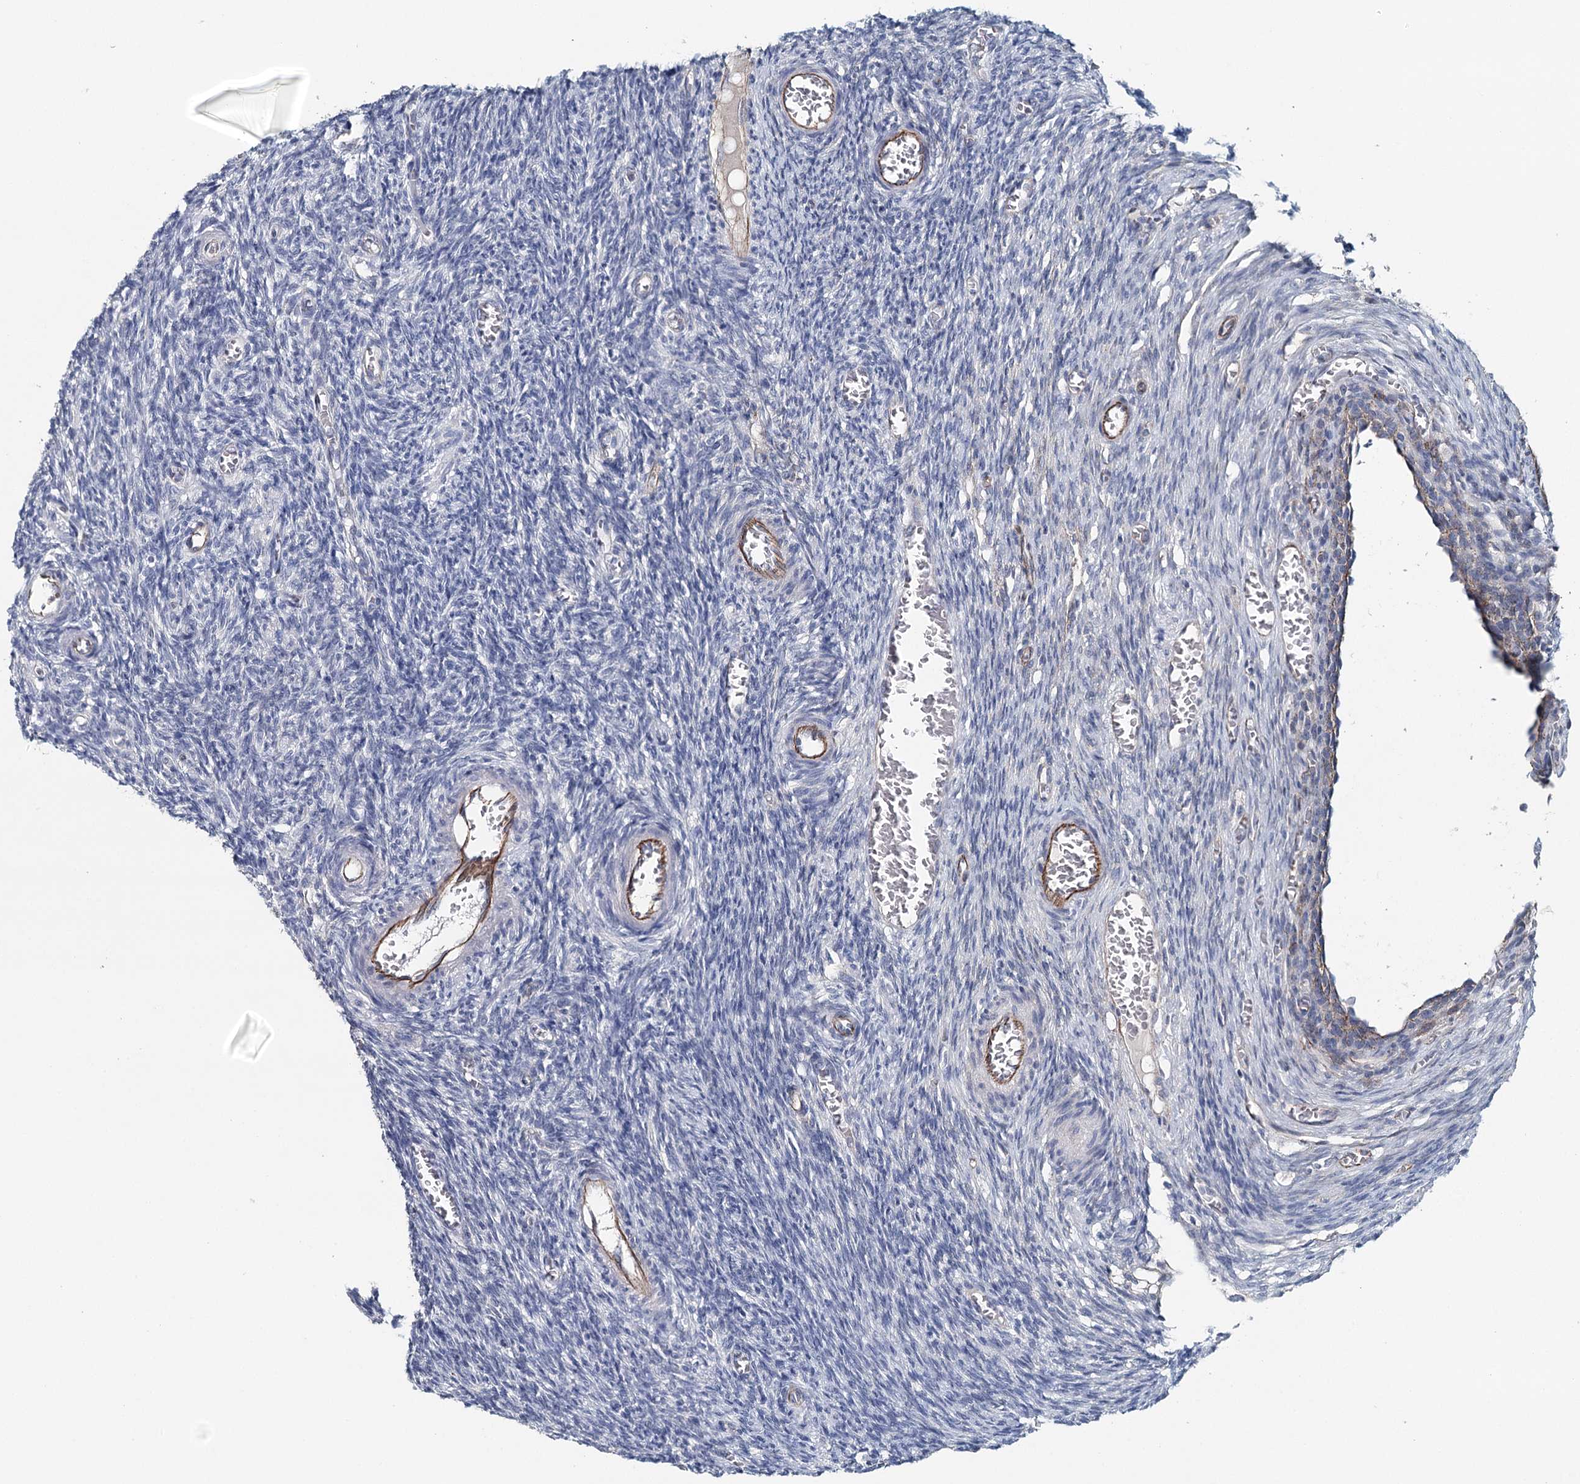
{"staining": {"intensity": "weak", "quantity": "25%-75%", "location": "cytoplasmic/membranous"}, "tissue": "ovary", "cell_type": "Follicle cells", "image_type": "normal", "snomed": [{"axis": "morphology", "description": "Normal tissue, NOS"}, {"axis": "topography", "description": "Ovary"}], "caption": "This is an image of immunohistochemistry staining of unremarkable ovary, which shows weak positivity in the cytoplasmic/membranous of follicle cells.", "gene": "SYNPO", "patient": {"sex": "female", "age": 27}}